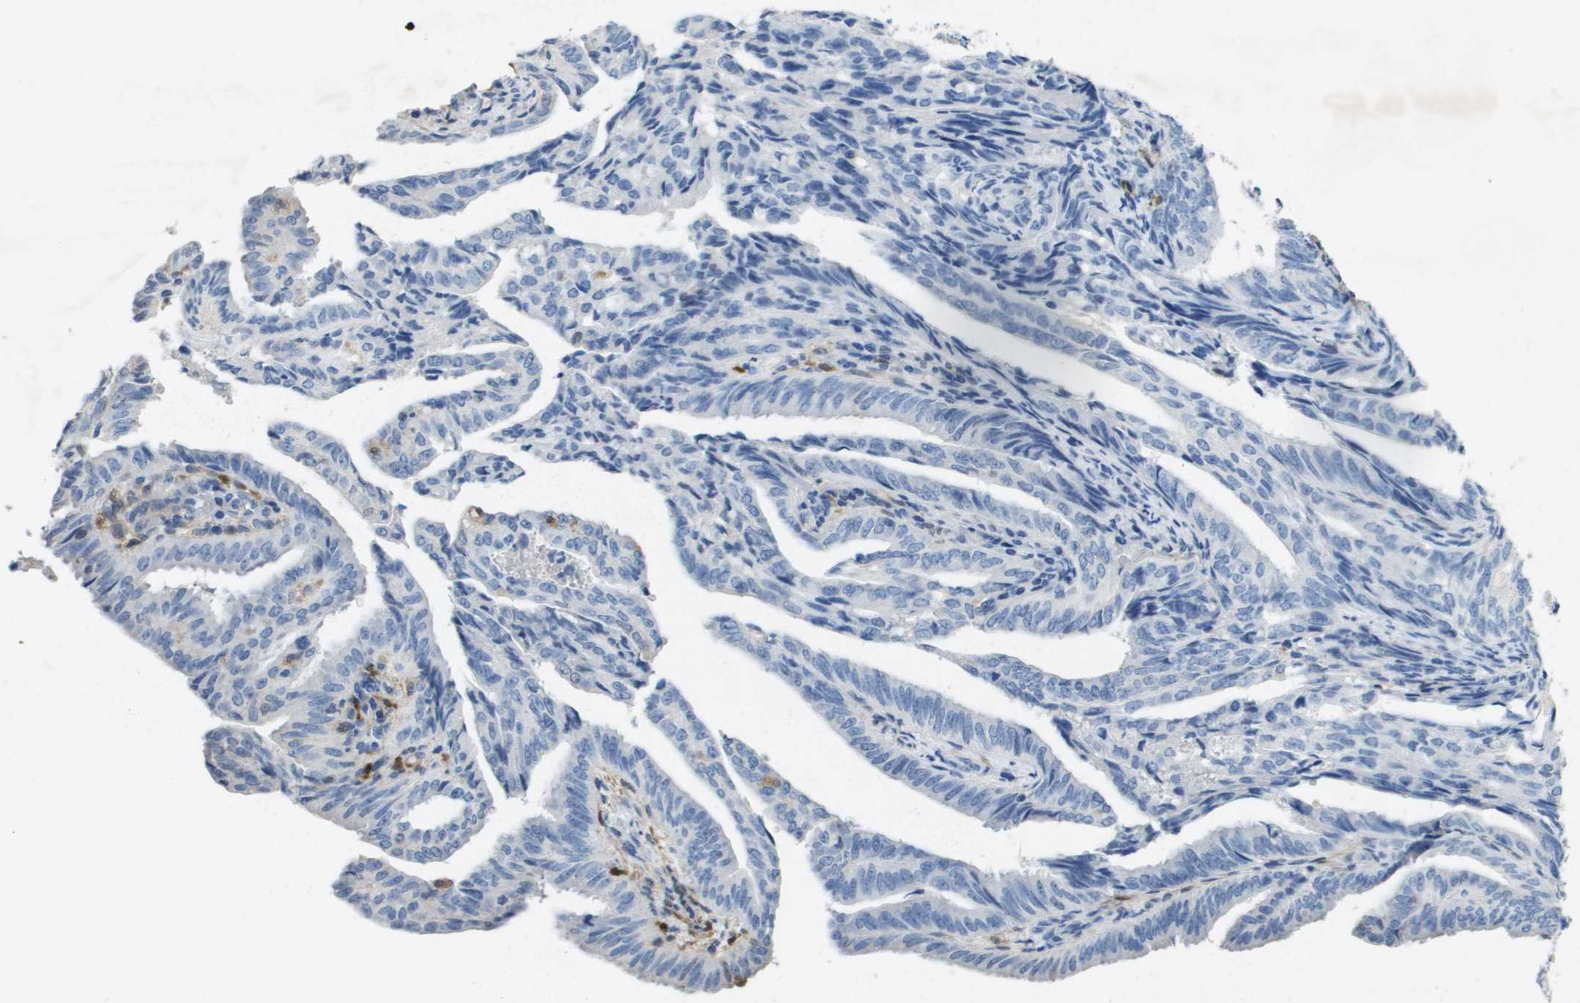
{"staining": {"intensity": "negative", "quantity": "none", "location": "none"}, "tissue": "endometrial cancer", "cell_type": "Tumor cells", "image_type": "cancer", "snomed": [{"axis": "morphology", "description": "Adenocarcinoma, NOS"}, {"axis": "topography", "description": "Endometrium"}], "caption": "This photomicrograph is of endometrial adenocarcinoma stained with IHC to label a protein in brown with the nuclei are counter-stained blue. There is no positivity in tumor cells.", "gene": "FABP5", "patient": {"sex": "female", "age": 58}}